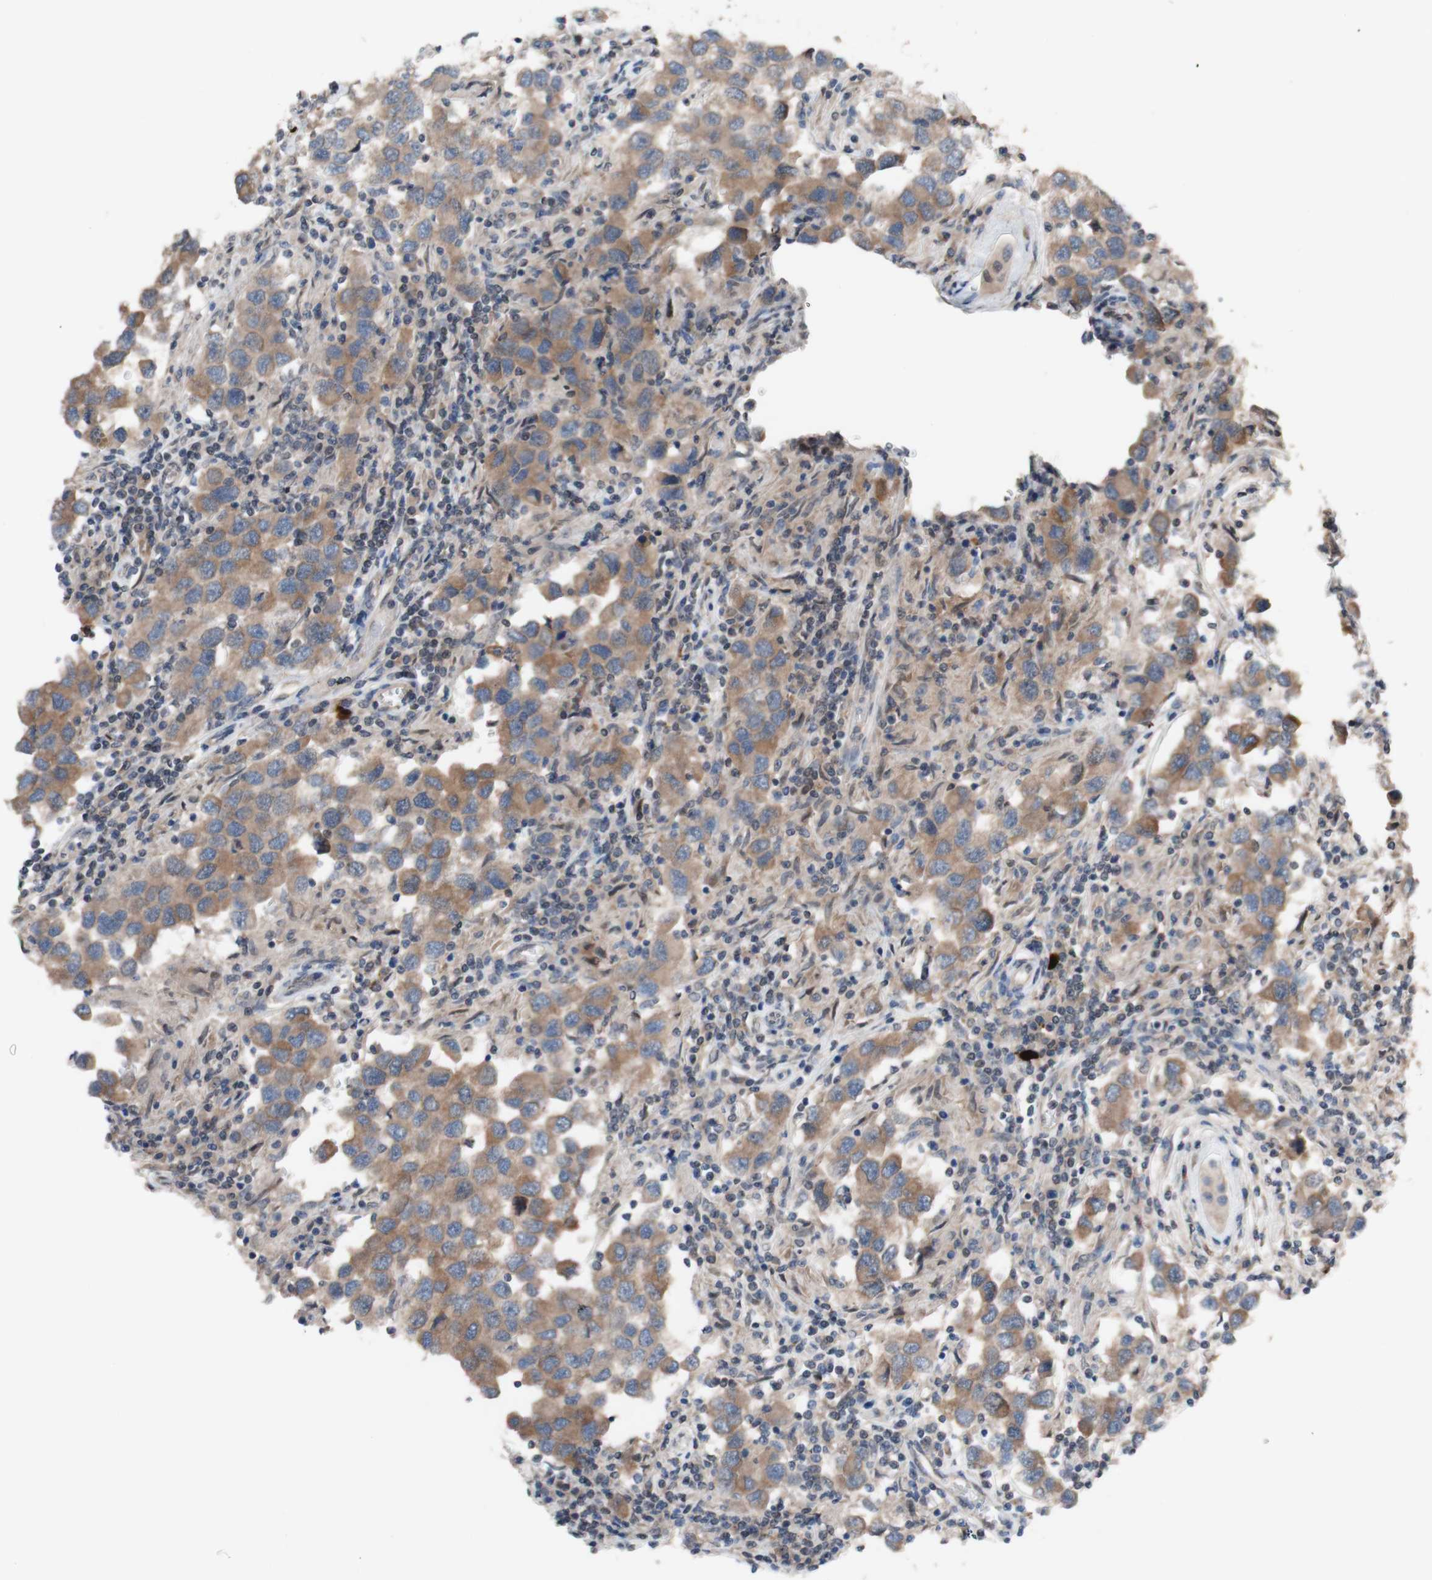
{"staining": {"intensity": "moderate", "quantity": ">75%", "location": "cytoplasmic/membranous"}, "tissue": "testis cancer", "cell_type": "Tumor cells", "image_type": "cancer", "snomed": [{"axis": "morphology", "description": "Carcinoma, Embryonal, NOS"}, {"axis": "topography", "description": "Testis"}], "caption": "Embryonal carcinoma (testis) tissue displays moderate cytoplasmic/membranous positivity in approximately >75% of tumor cells, visualized by immunohistochemistry.", "gene": "PEX2", "patient": {"sex": "male", "age": 21}}